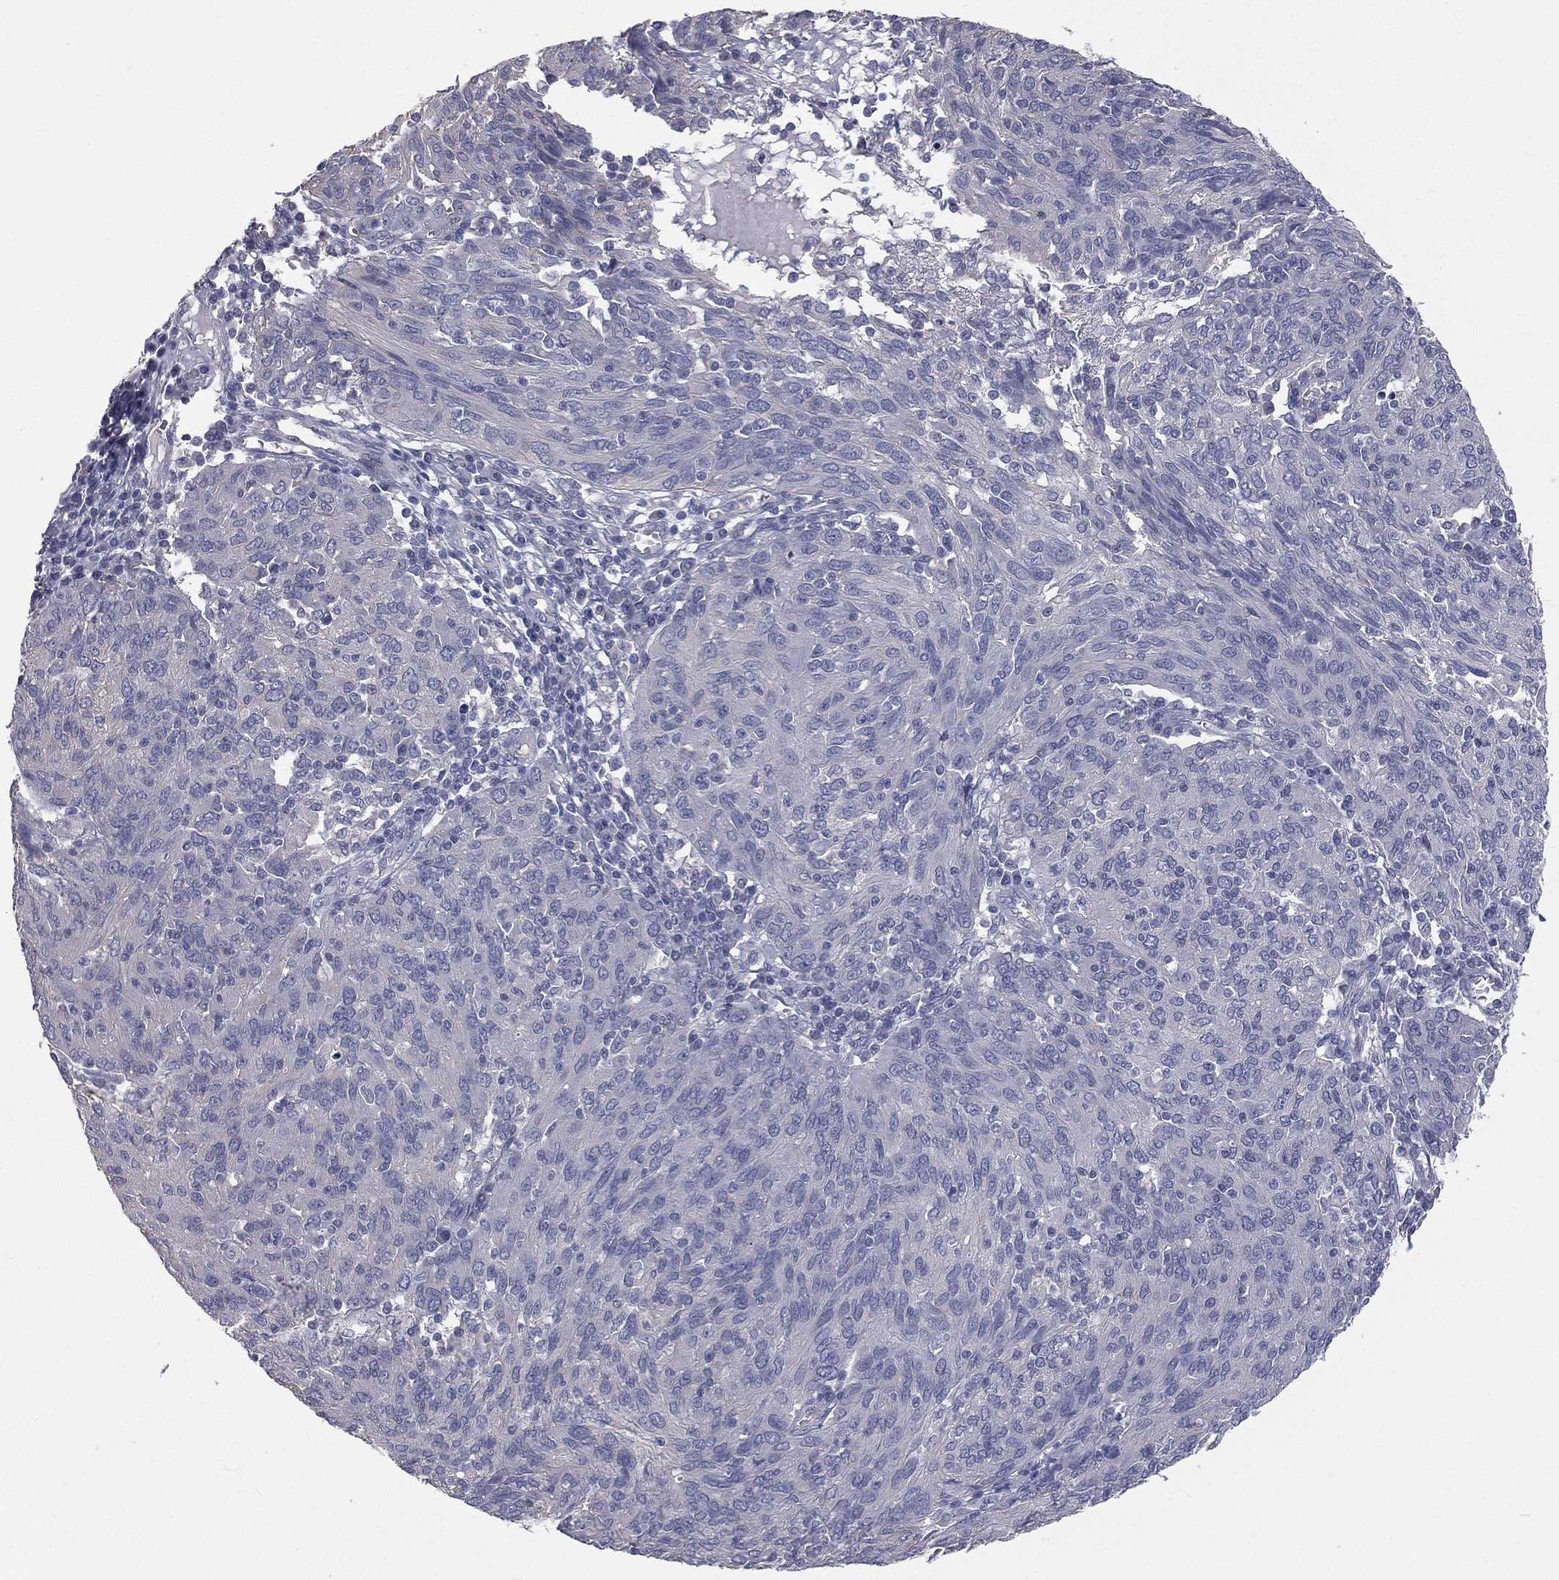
{"staining": {"intensity": "negative", "quantity": "none", "location": "none"}, "tissue": "ovarian cancer", "cell_type": "Tumor cells", "image_type": "cancer", "snomed": [{"axis": "morphology", "description": "Carcinoma, endometroid"}, {"axis": "topography", "description": "Ovary"}], "caption": "IHC of human endometroid carcinoma (ovarian) displays no positivity in tumor cells.", "gene": "MUC13", "patient": {"sex": "female", "age": 50}}